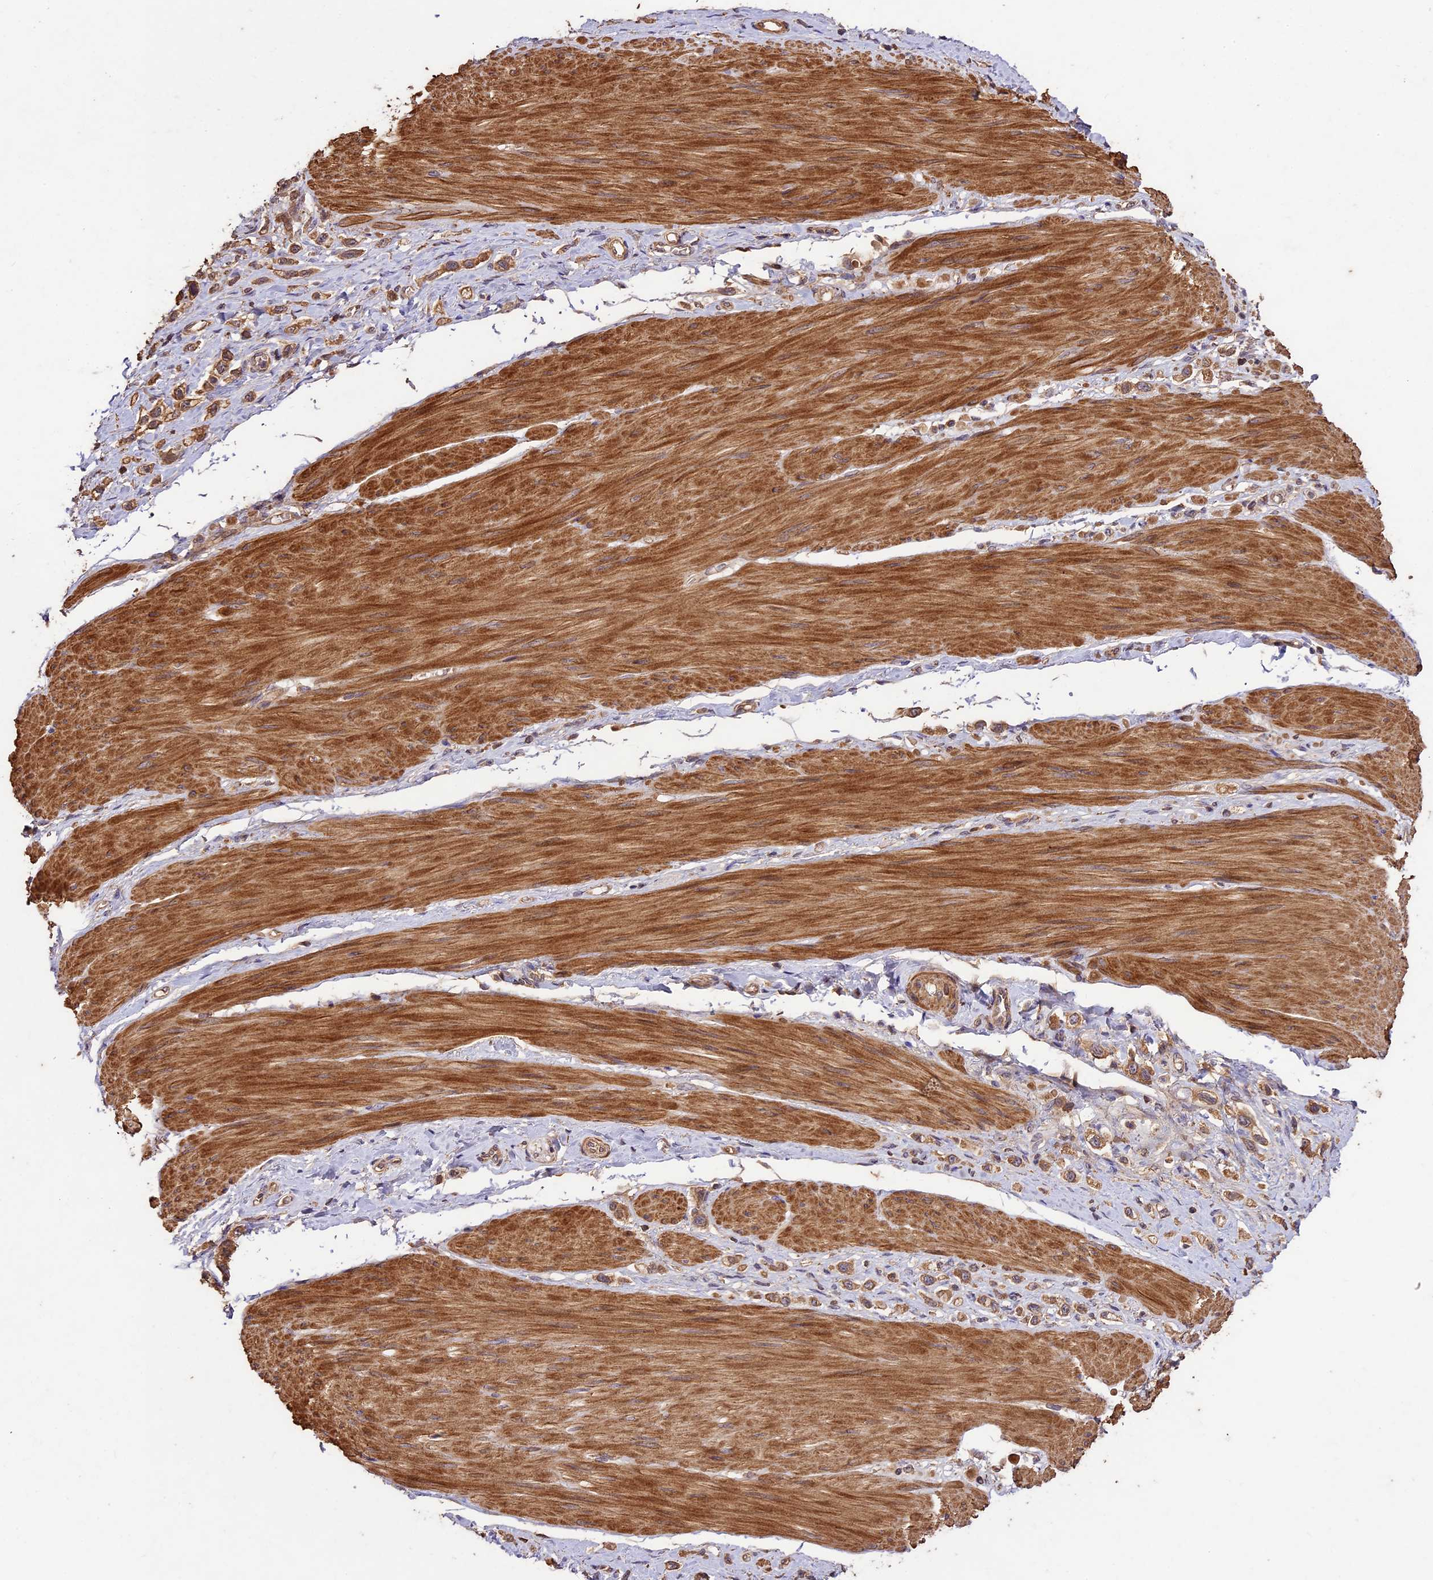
{"staining": {"intensity": "moderate", "quantity": ">75%", "location": "cytoplasmic/membranous"}, "tissue": "stomach cancer", "cell_type": "Tumor cells", "image_type": "cancer", "snomed": [{"axis": "morphology", "description": "Adenocarcinoma, NOS"}, {"axis": "topography", "description": "Stomach"}], "caption": "Tumor cells exhibit moderate cytoplasmic/membranous expression in approximately >75% of cells in stomach cancer. (Brightfield microscopy of DAB IHC at high magnification).", "gene": "CRLF1", "patient": {"sex": "female", "age": 65}}